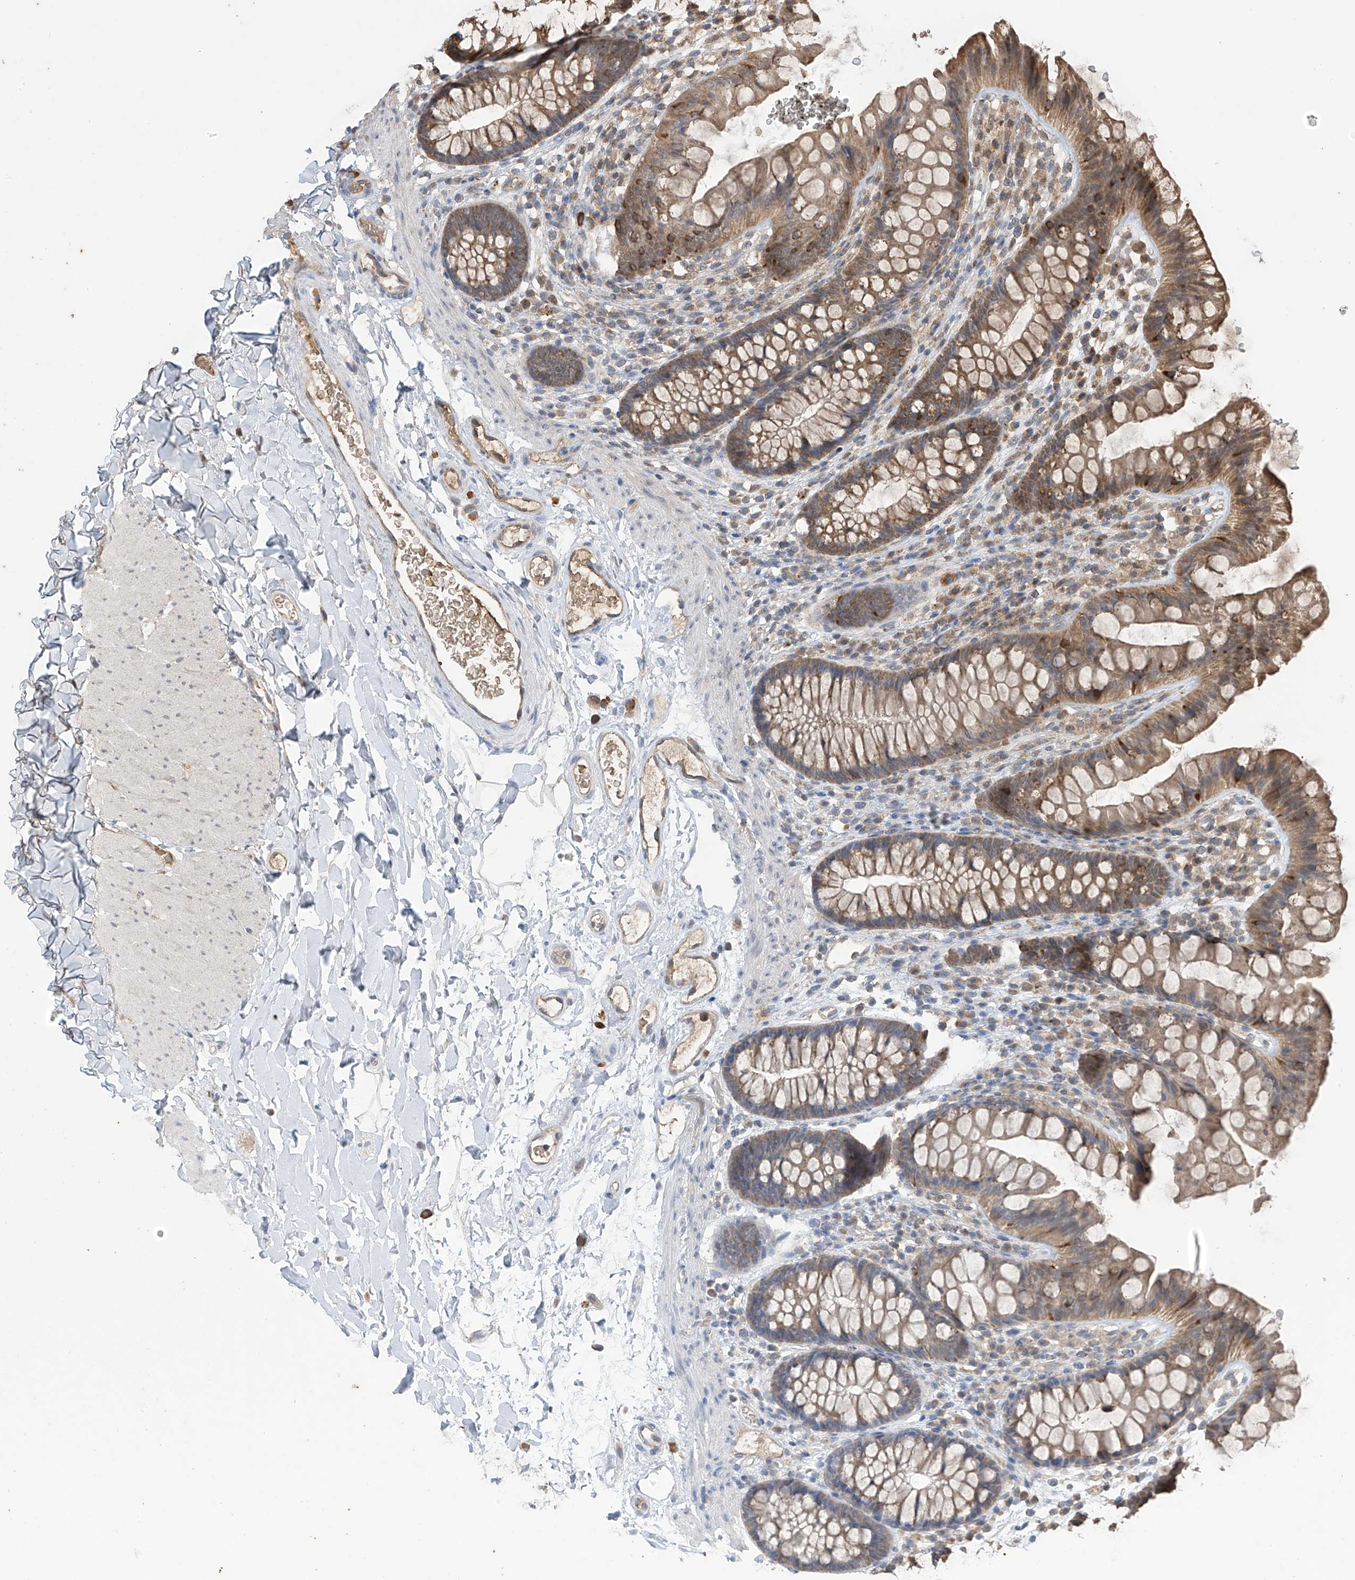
{"staining": {"intensity": "moderate", "quantity": ">75%", "location": "cytoplasmic/membranous"}, "tissue": "colon", "cell_type": "Endothelial cells", "image_type": "normal", "snomed": [{"axis": "morphology", "description": "Normal tissue, NOS"}, {"axis": "topography", "description": "Colon"}], "caption": "A high-resolution histopathology image shows immunohistochemistry staining of unremarkable colon, which demonstrates moderate cytoplasmic/membranous staining in about >75% of endothelial cells.", "gene": "PNPT1", "patient": {"sex": "female", "age": 62}}